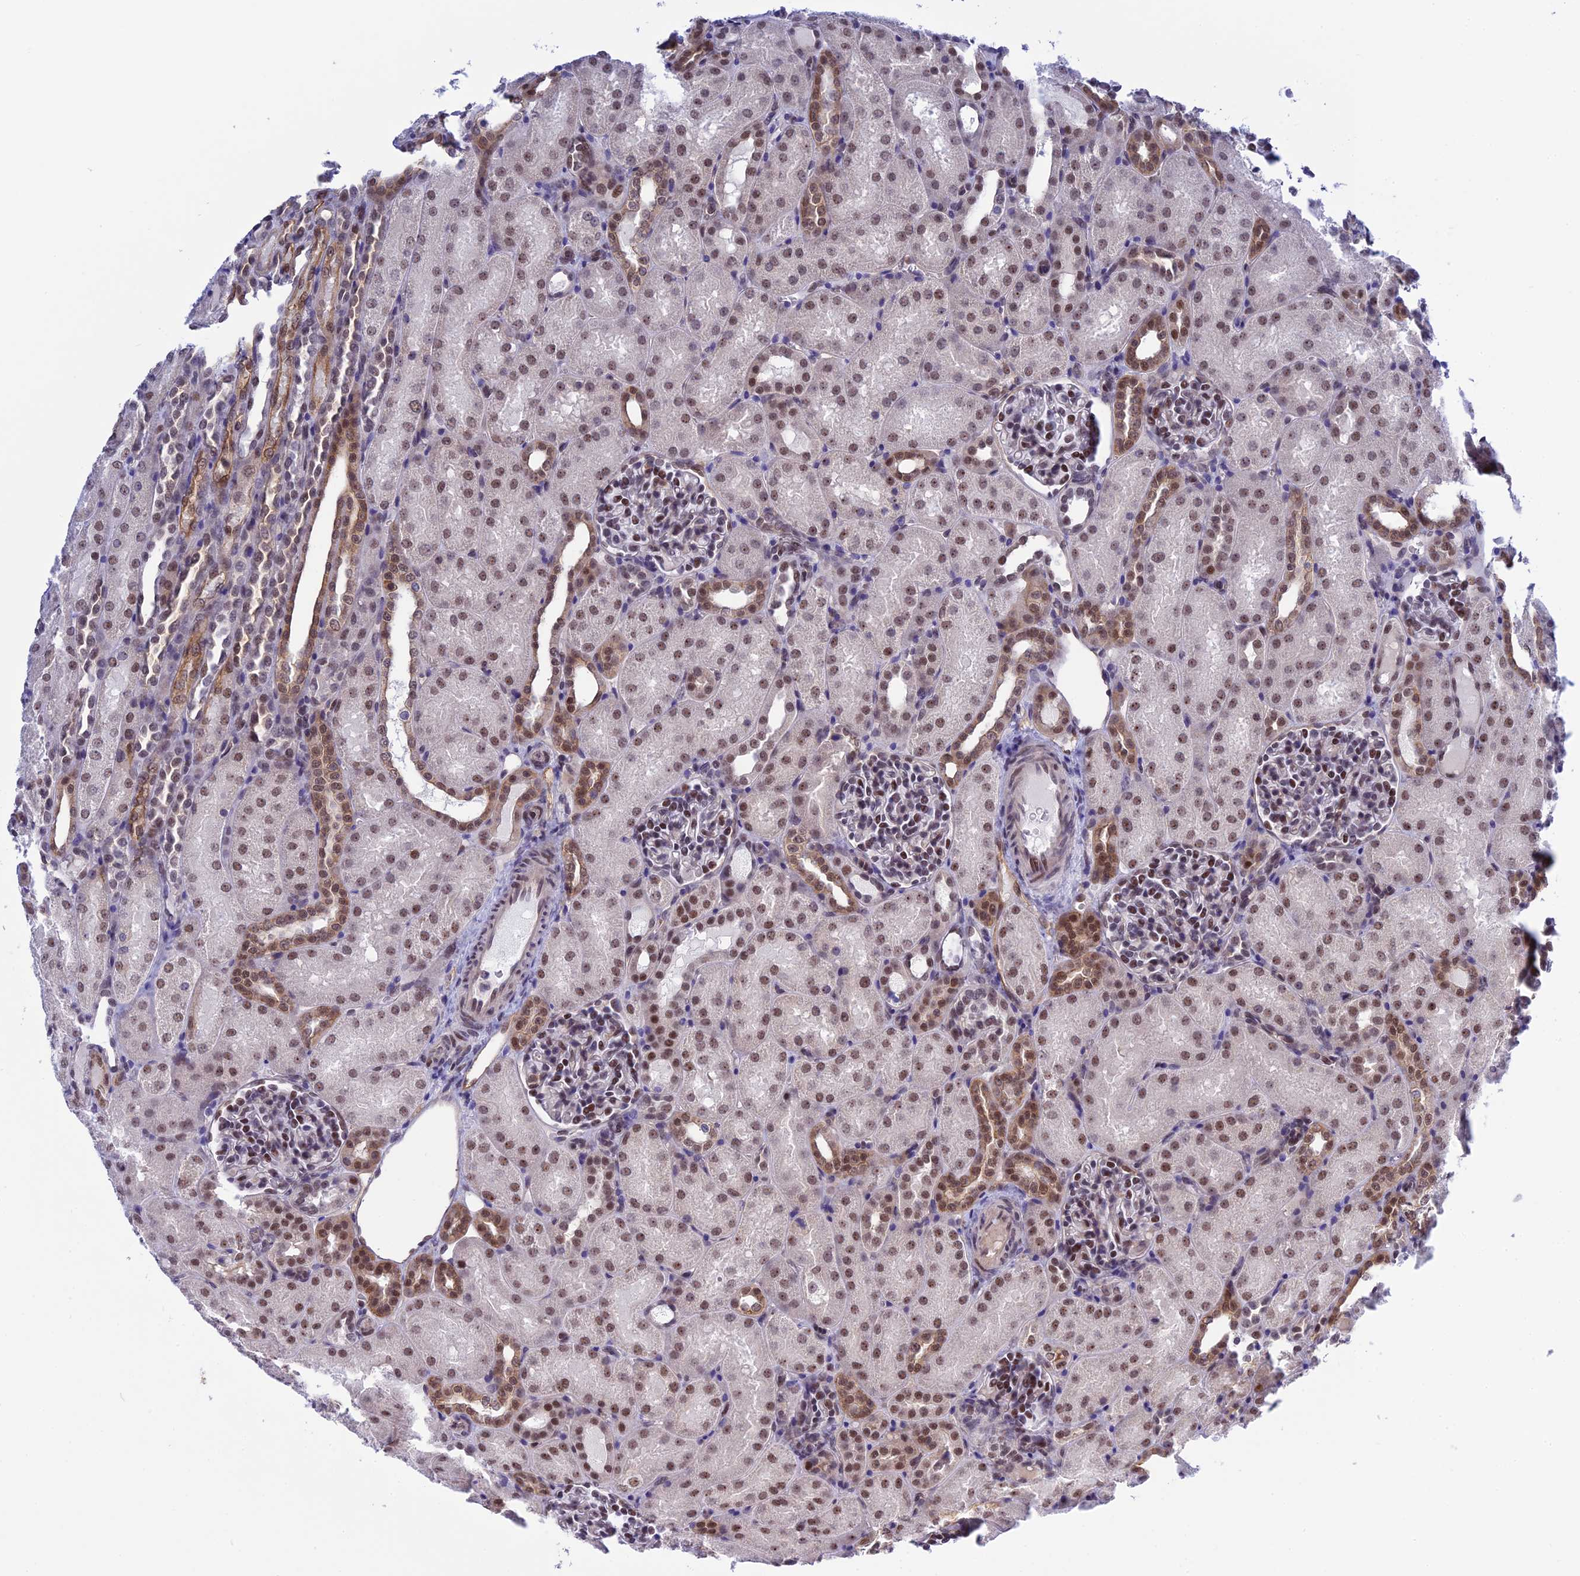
{"staining": {"intensity": "moderate", "quantity": "25%-75%", "location": "nuclear"}, "tissue": "kidney", "cell_type": "Cells in glomeruli", "image_type": "normal", "snomed": [{"axis": "morphology", "description": "Normal tissue, NOS"}, {"axis": "topography", "description": "Kidney"}], "caption": "This is an image of IHC staining of normal kidney, which shows moderate staining in the nuclear of cells in glomeruli.", "gene": "TCEA1", "patient": {"sex": "male", "age": 1}}